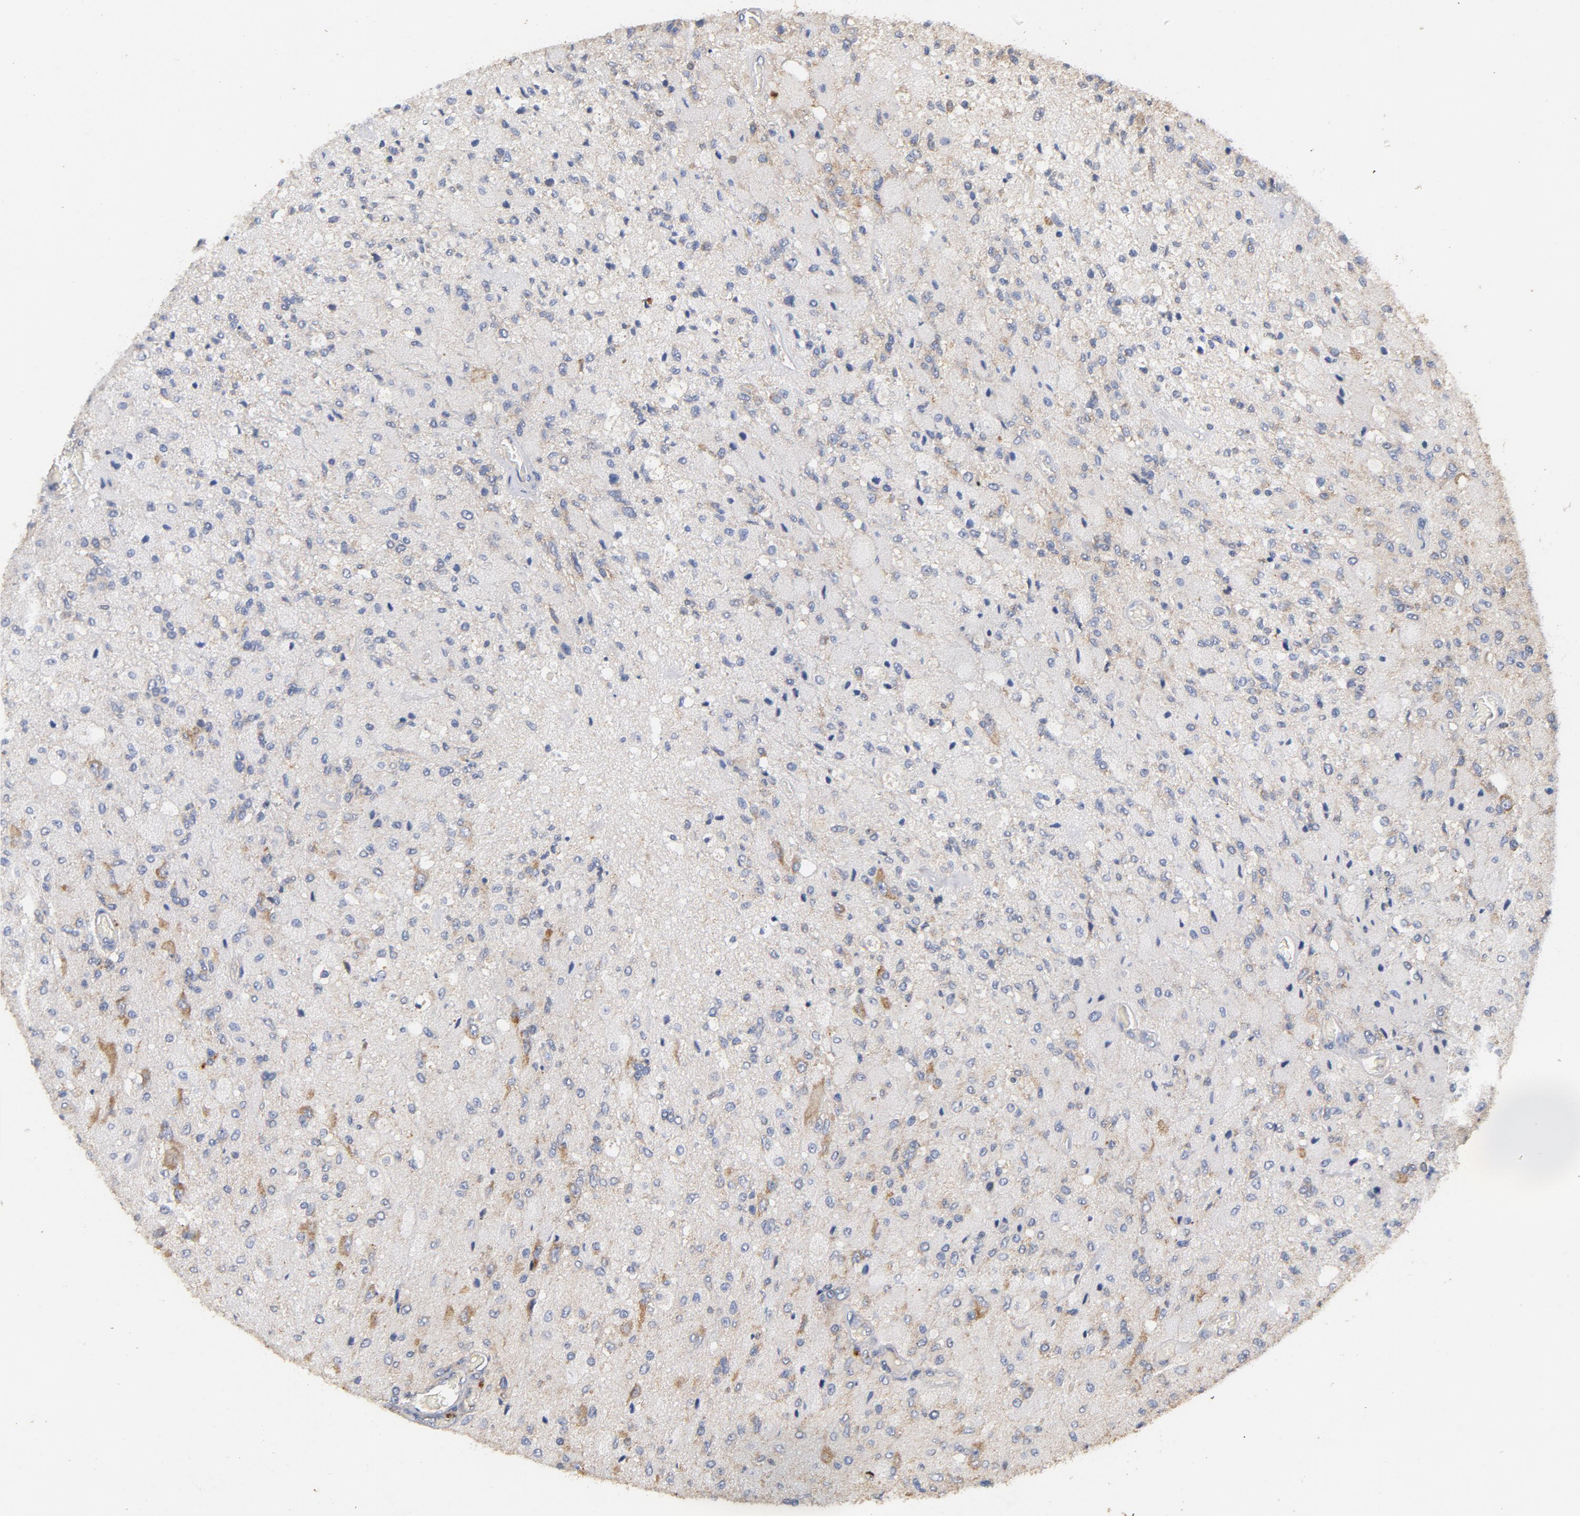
{"staining": {"intensity": "weak", "quantity": "<25%", "location": "cytoplasmic/membranous"}, "tissue": "glioma", "cell_type": "Tumor cells", "image_type": "cancer", "snomed": [{"axis": "morphology", "description": "Normal tissue, NOS"}, {"axis": "morphology", "description": "Glioma, malignant, High grade"}, {"axis": "topography", "description": "Cerebral cortex"}], "caption": "This is an immunohistochemistry (IHC) photomicrograph of glioma. There is no positivity in tumor cells.", "gene": "DDX6", "patient": {"sex": "male", "age": 77}}